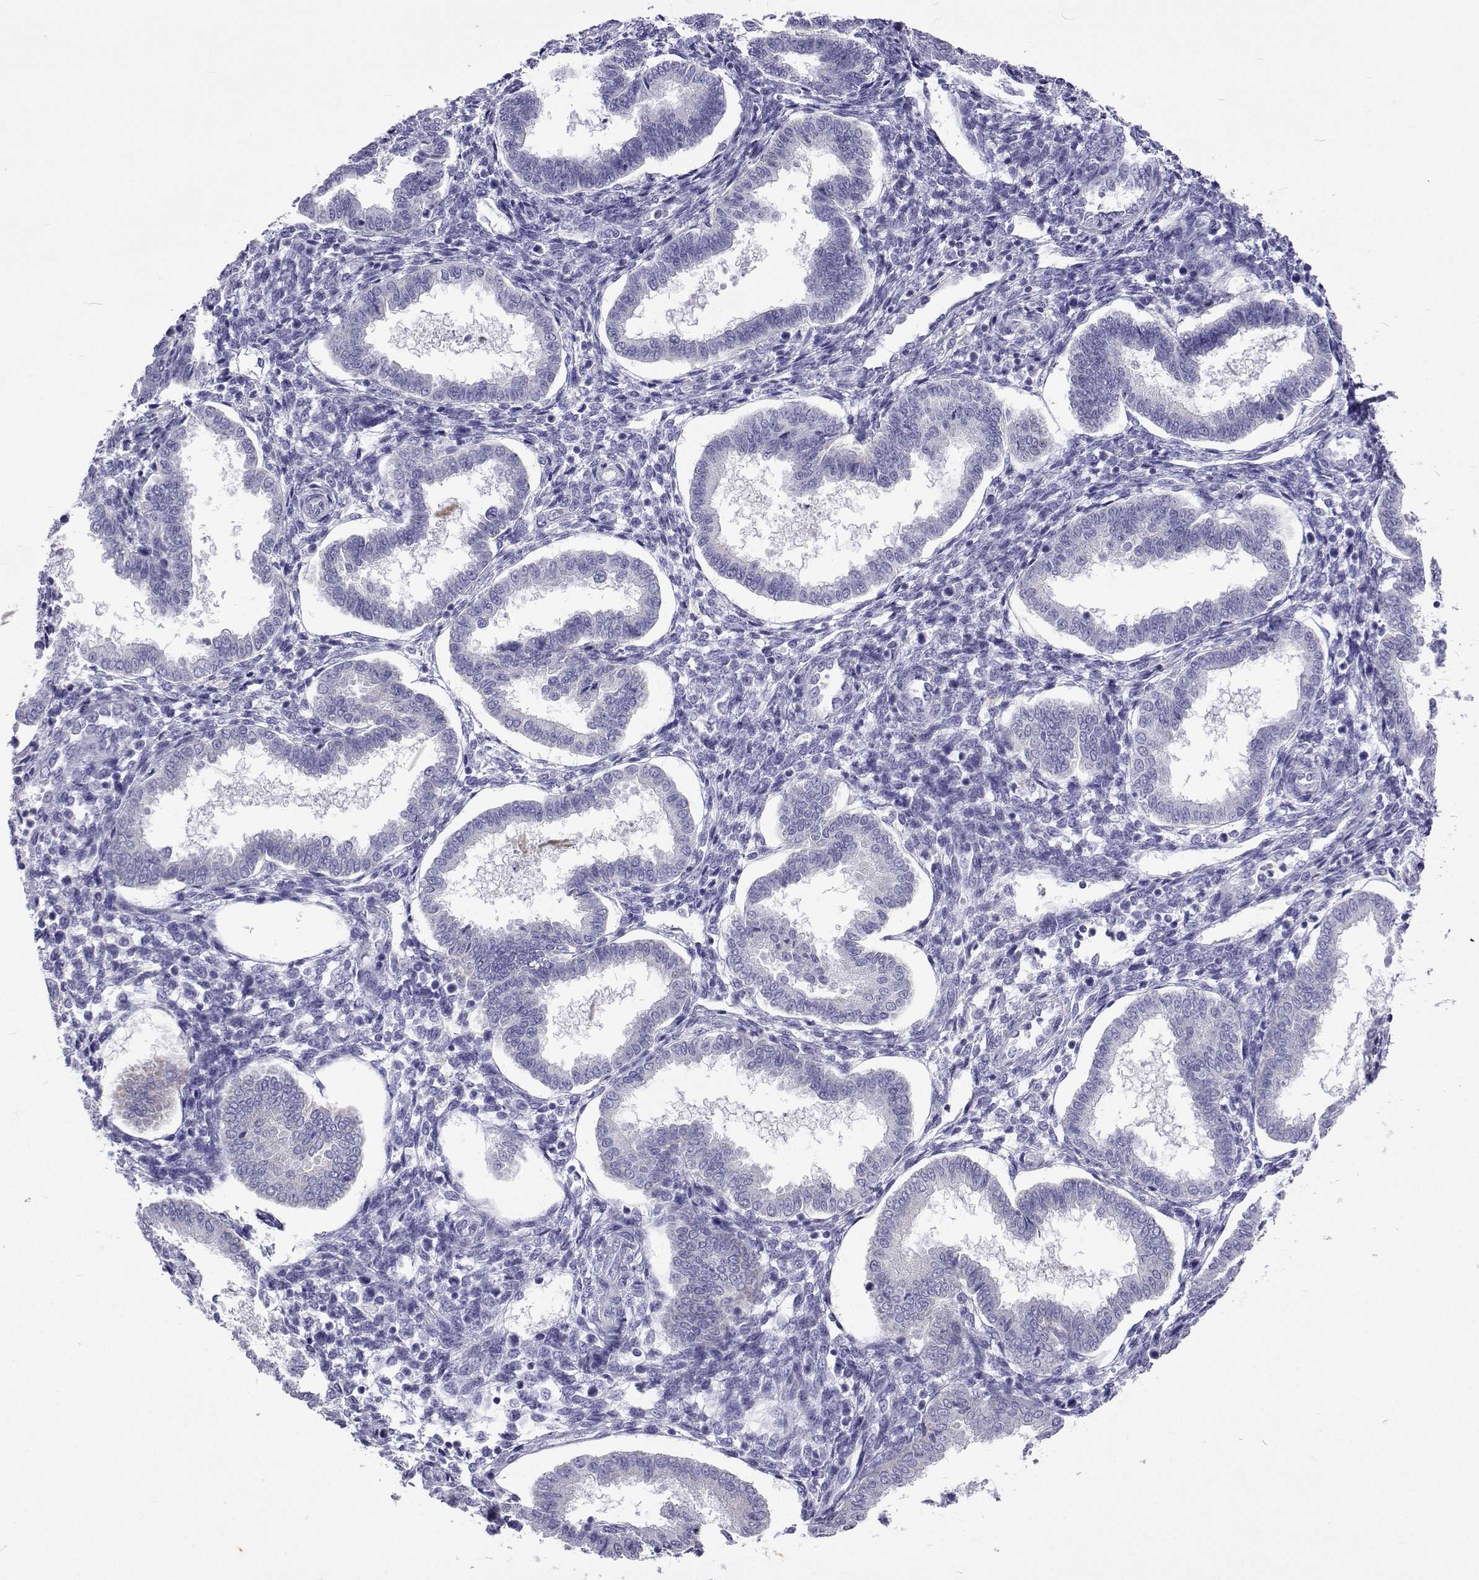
{"staining": {"intensity": "negative", "quantity": "none", "location": "none"}, "tissue": "endometrium", "cell_type": "Cells in endometrial stroma", "image_type": "normal", "snomed": [{"axis": "morphology", "description": "Normal tissue, NOS"}, {"axis": "topography", "description": "Endometrium"}], "caption": "Immunohistochemistry photomicrograph of unremarkable human endometrium stained for a protein (brown), which exhibits no staining in cells in endometrial stroma. The staining was performed using DAB (3,3'-diaminobenzidine) to visualize the protein expression in brown, while the nuclei were stained in blue with hematoxylin (Magnification: 20x).", "gene": "UMODL1", "patient": {"sex": "female", "age": 24}}